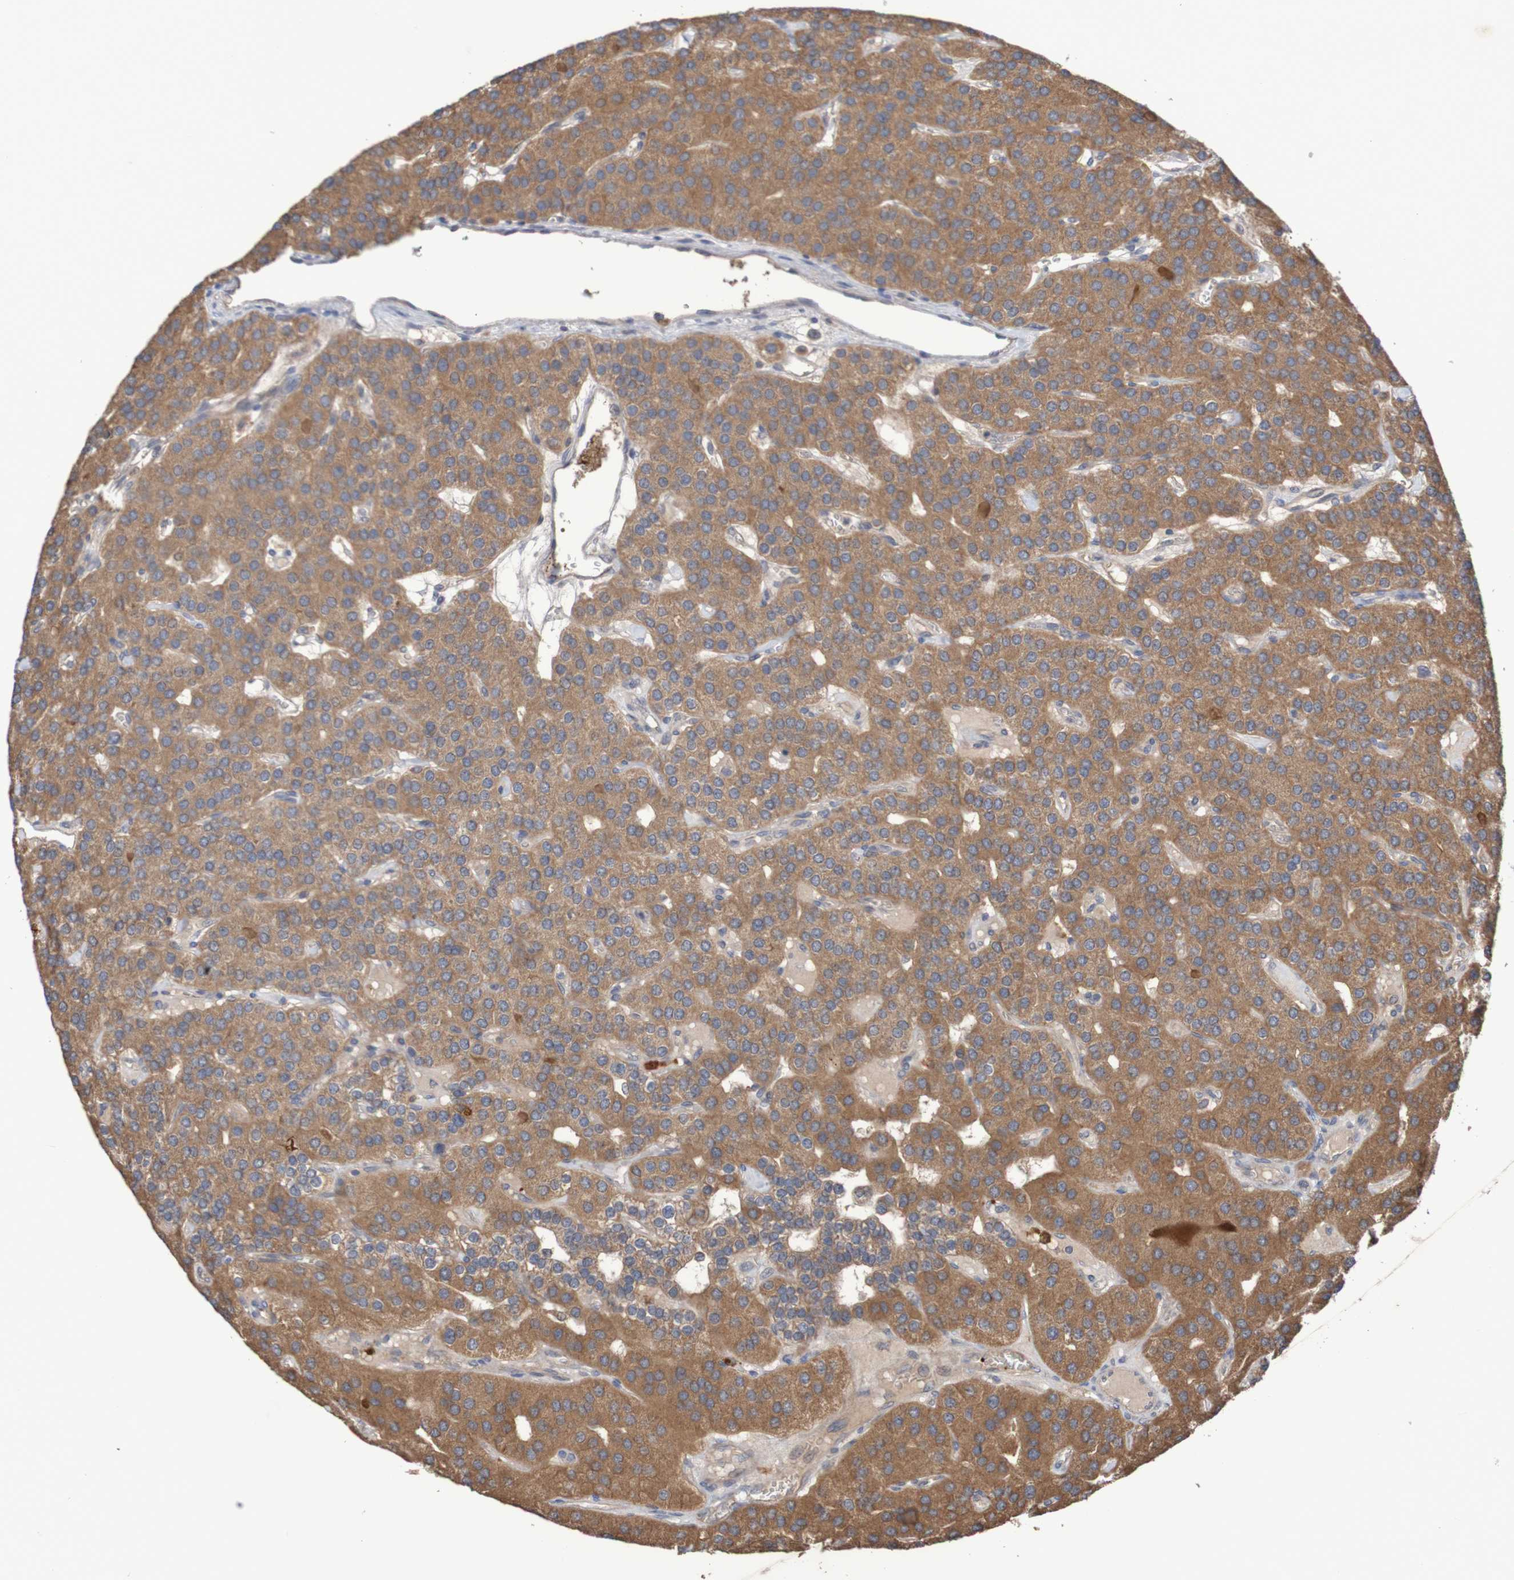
{"staining": {"intensity": "moderate", "quantity": ">75%", "location": "cytoplasmic/membranous"}, "tissue": "parathyroid gland", "cell_type": "Glandular cells", "image_type": "normal", "snomed": [{"axis": "morphology", "description": "Normal tissue, NOS"}, {"axis": "morphology", "description": "Adenoma, NOS"}, {"axis": "topography", "description": "Parathyroid gland"}], "caption": "IHC of normal human parathyroid gland shows medium levels of moderate cytoplasmic/membranous positivity in approximately >75% of glandular cells.", "gene": "PHYH", "patient": {"sex": "female", "age": 86}}